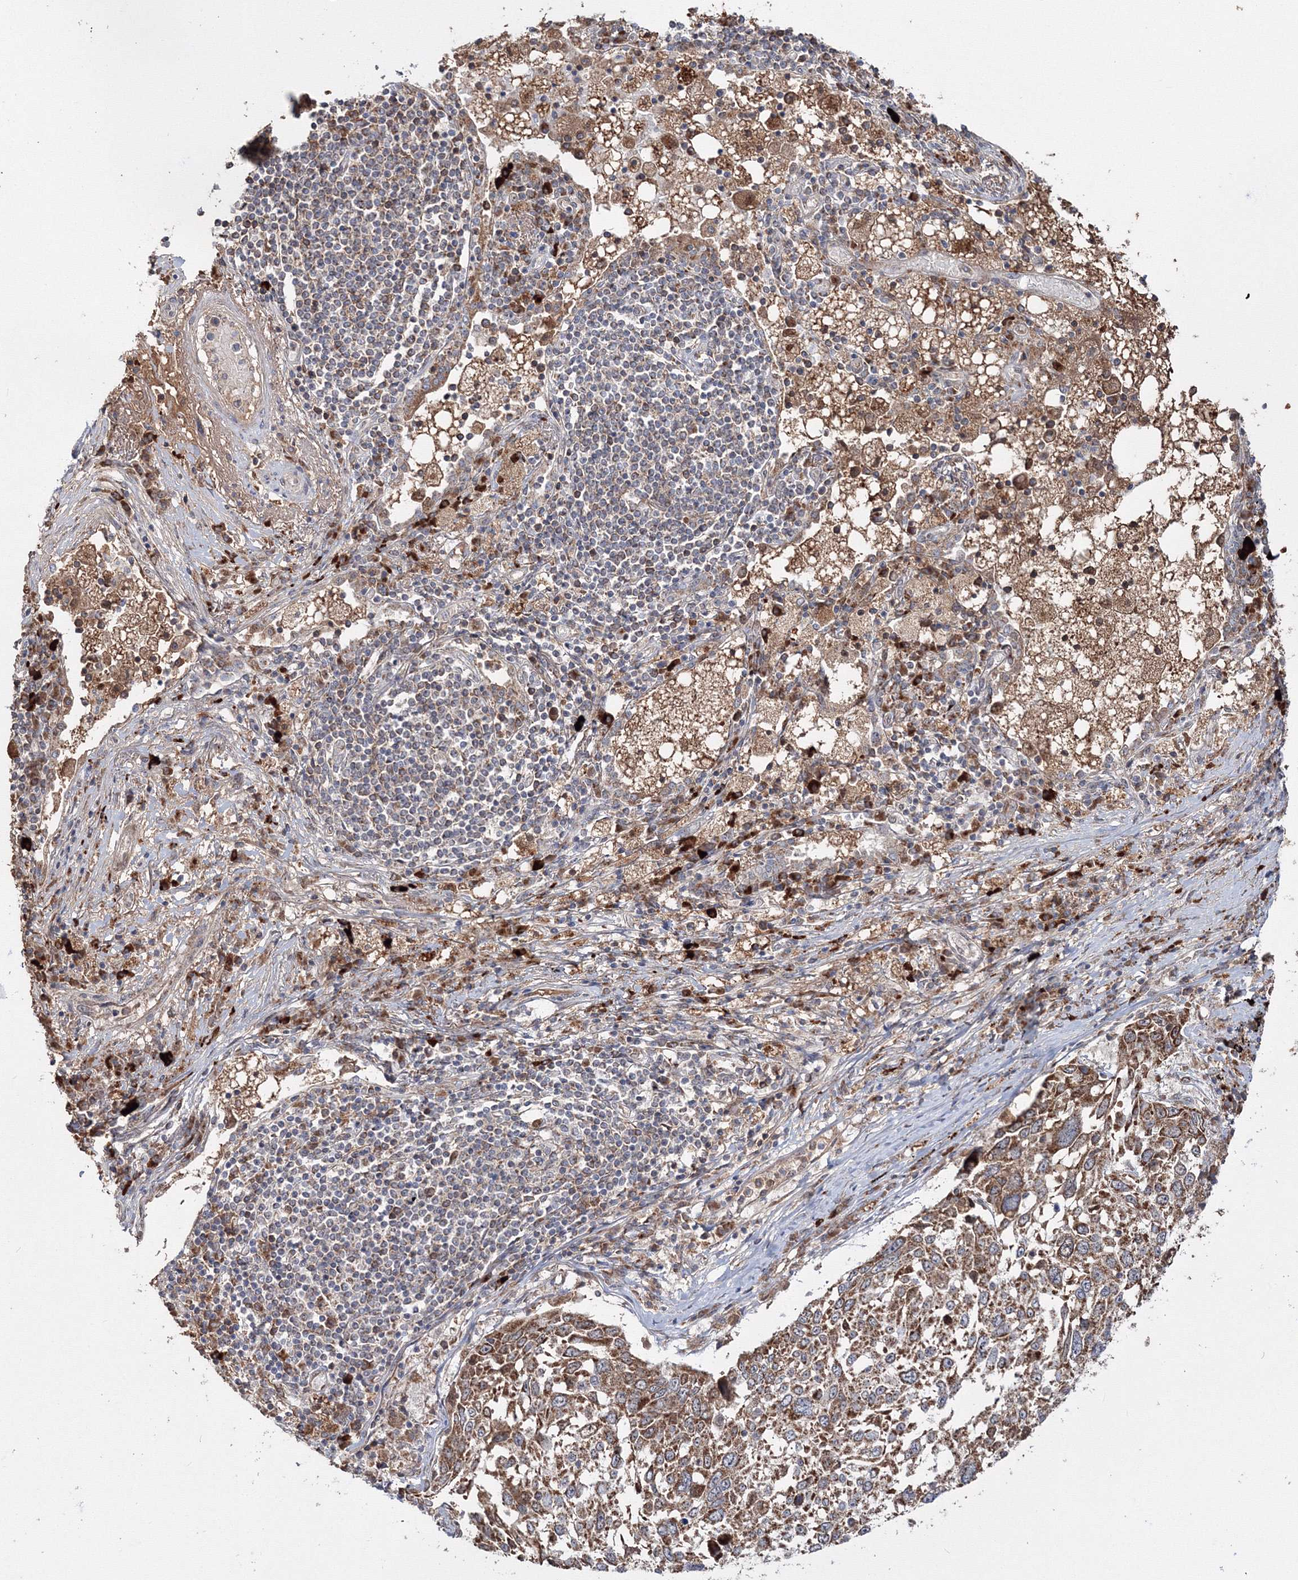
{"staining": {"intensity": "moderate", "quantity": ">75%", "location": "cytoplasmic/membranous"}, "tissue": "lung cancer", "cell_type": "Tumor cells", "image_type": "cancer", "snomed": [{"axis": "morphology", "description": "Squamous cell carcinoma, NOS"}, {"axis": "topography", "description": "Lung"}], "caption": "A brown stain labels moderate cytoplasmic/membranous expression of a protein in human lung cancer tumor cells.", "gene": "PEX13", "patient": {"sex": "male", "age": 65}}